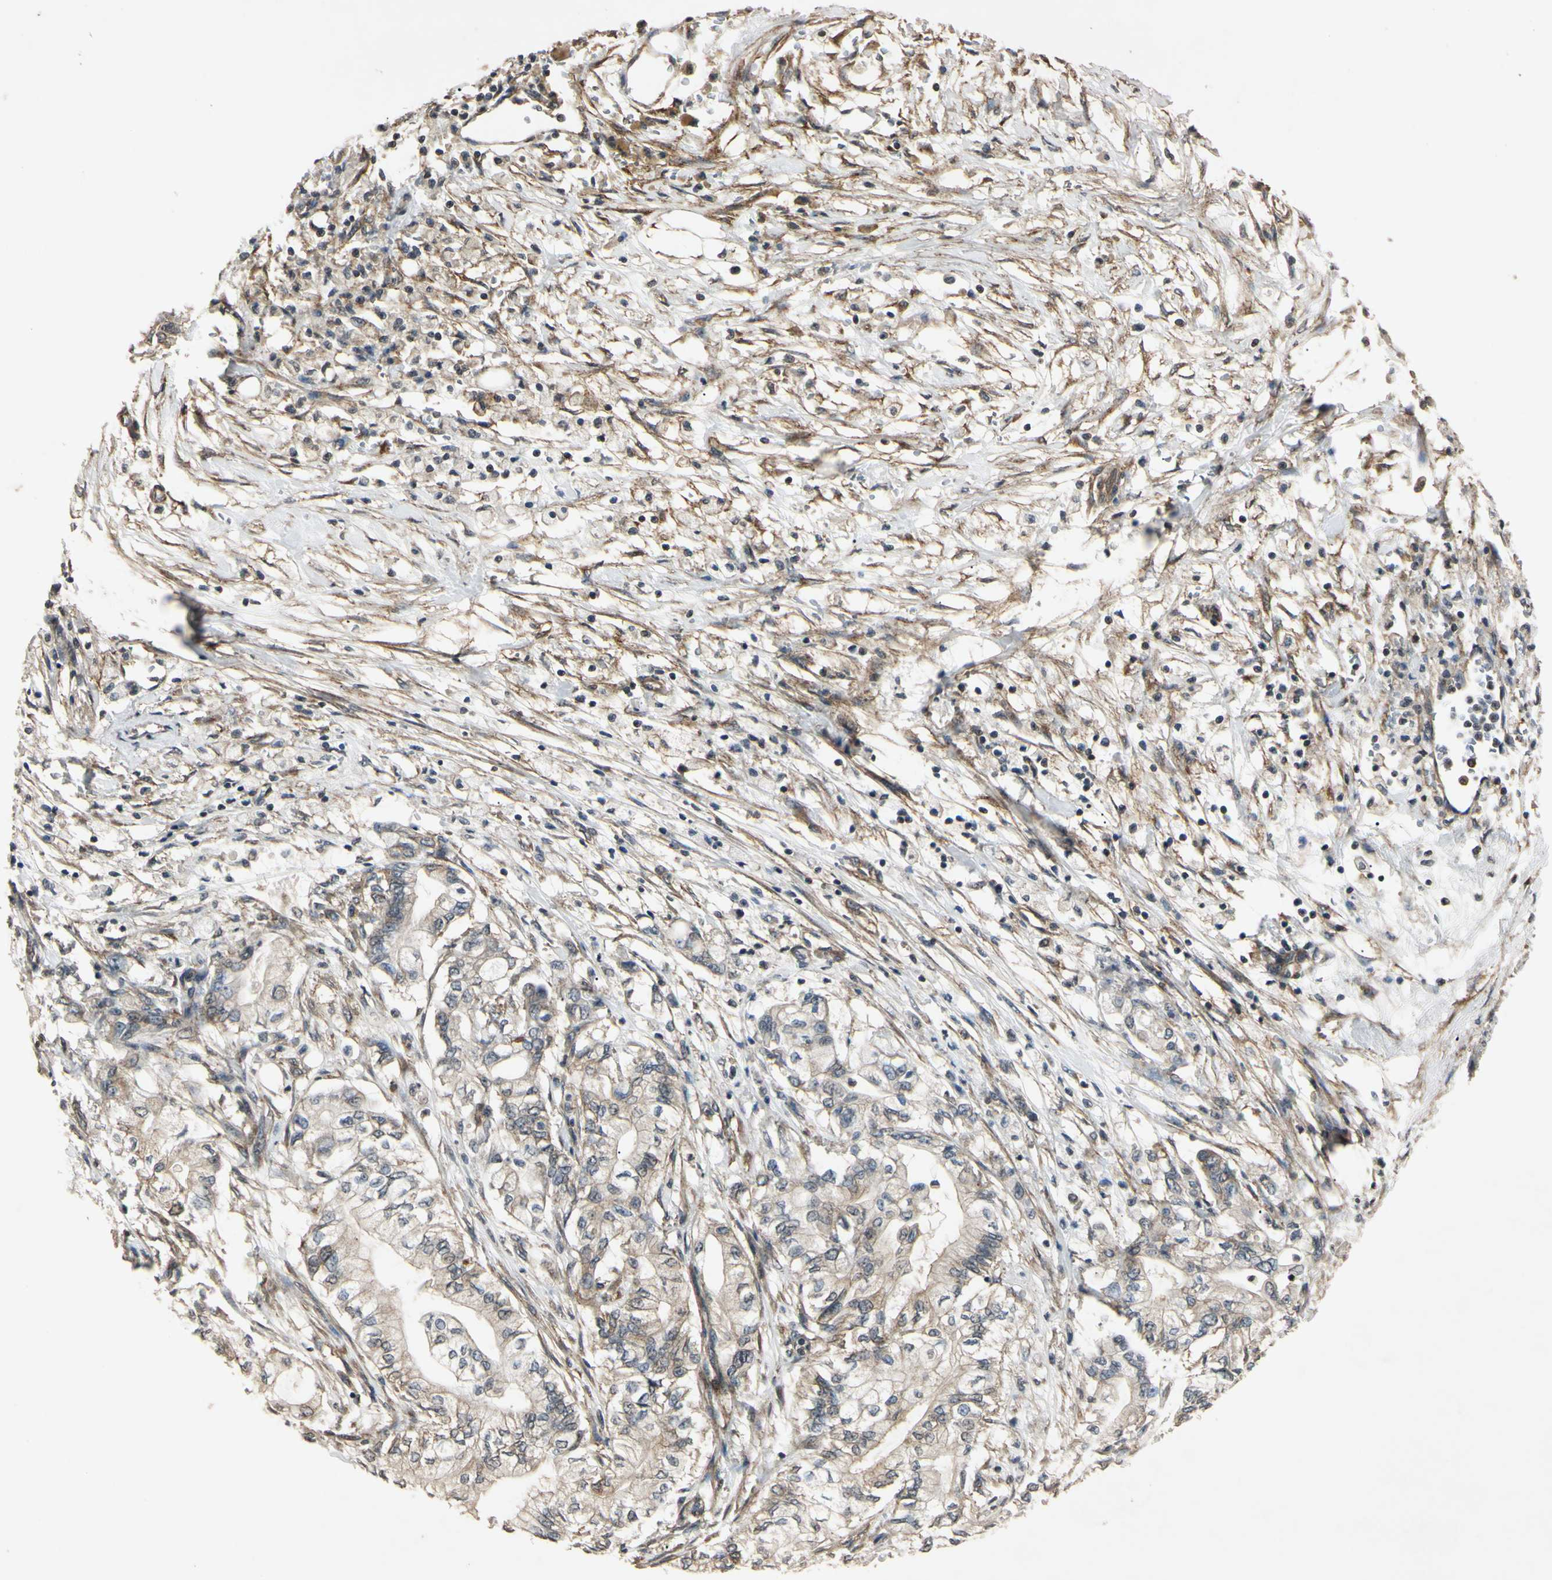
{"staining": {"intensity": "weak", "quantity": "<25%", "location": "cytoplasmic/membranous"}, "tissue": "pancreatic cancer", "cell_type": "Tumor cells", "image_type": "cancer", "snomed": [{"axis": "morphology", "description": "Adenocarcinoma, NOS"}, {"axis": "topography", "description": "Pancreas"}], "caption": "Adenocarcinoma (pancreatic) stained for a protein using immunohistochemistry (IHC) displays no positivity tumor cells.", "gene": "EPN1", "patient": {"sex": "male", "age": 70}}